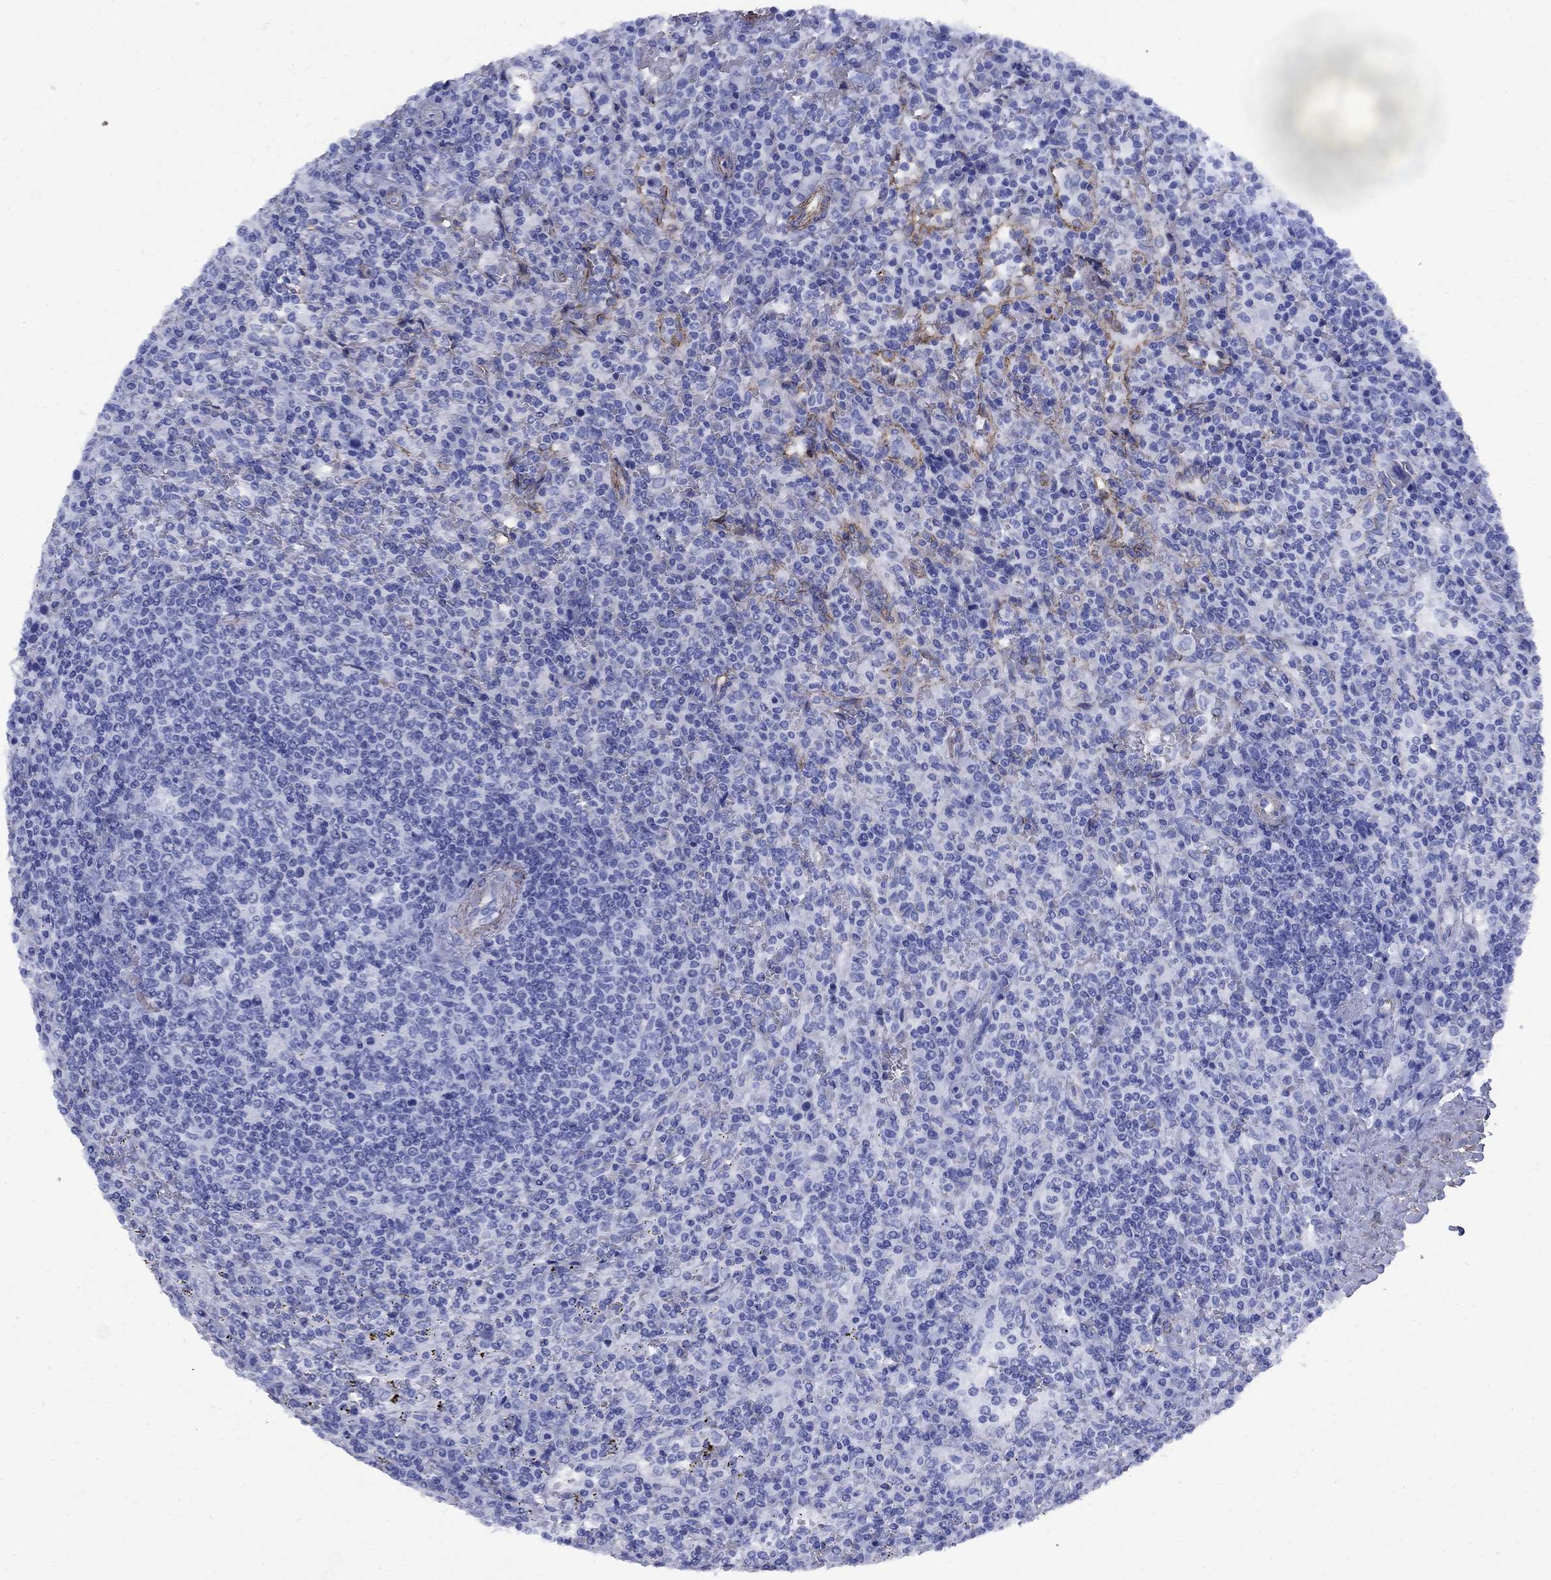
{"staining": {"intensity": "negative", "quantity": "none", "location": "none"}, "tissue": "lymphoma", "cell_type": "Tumor cells", "image_type": "cancer", "snomed": [{"axis": "morphology", "description": "Malignant lymphoma, non-Hodgkin's type, Low grade"}, {"axis": "topography", "description": "Spleen"}], "caption": "Micrograph shows no protein staining in tumor cells of lymphoma tissue. (DAB immunohistochemistry with hematoxylin counter stain).", "gene": "VTN", "patient": {"sex": "male", "age": 62}}